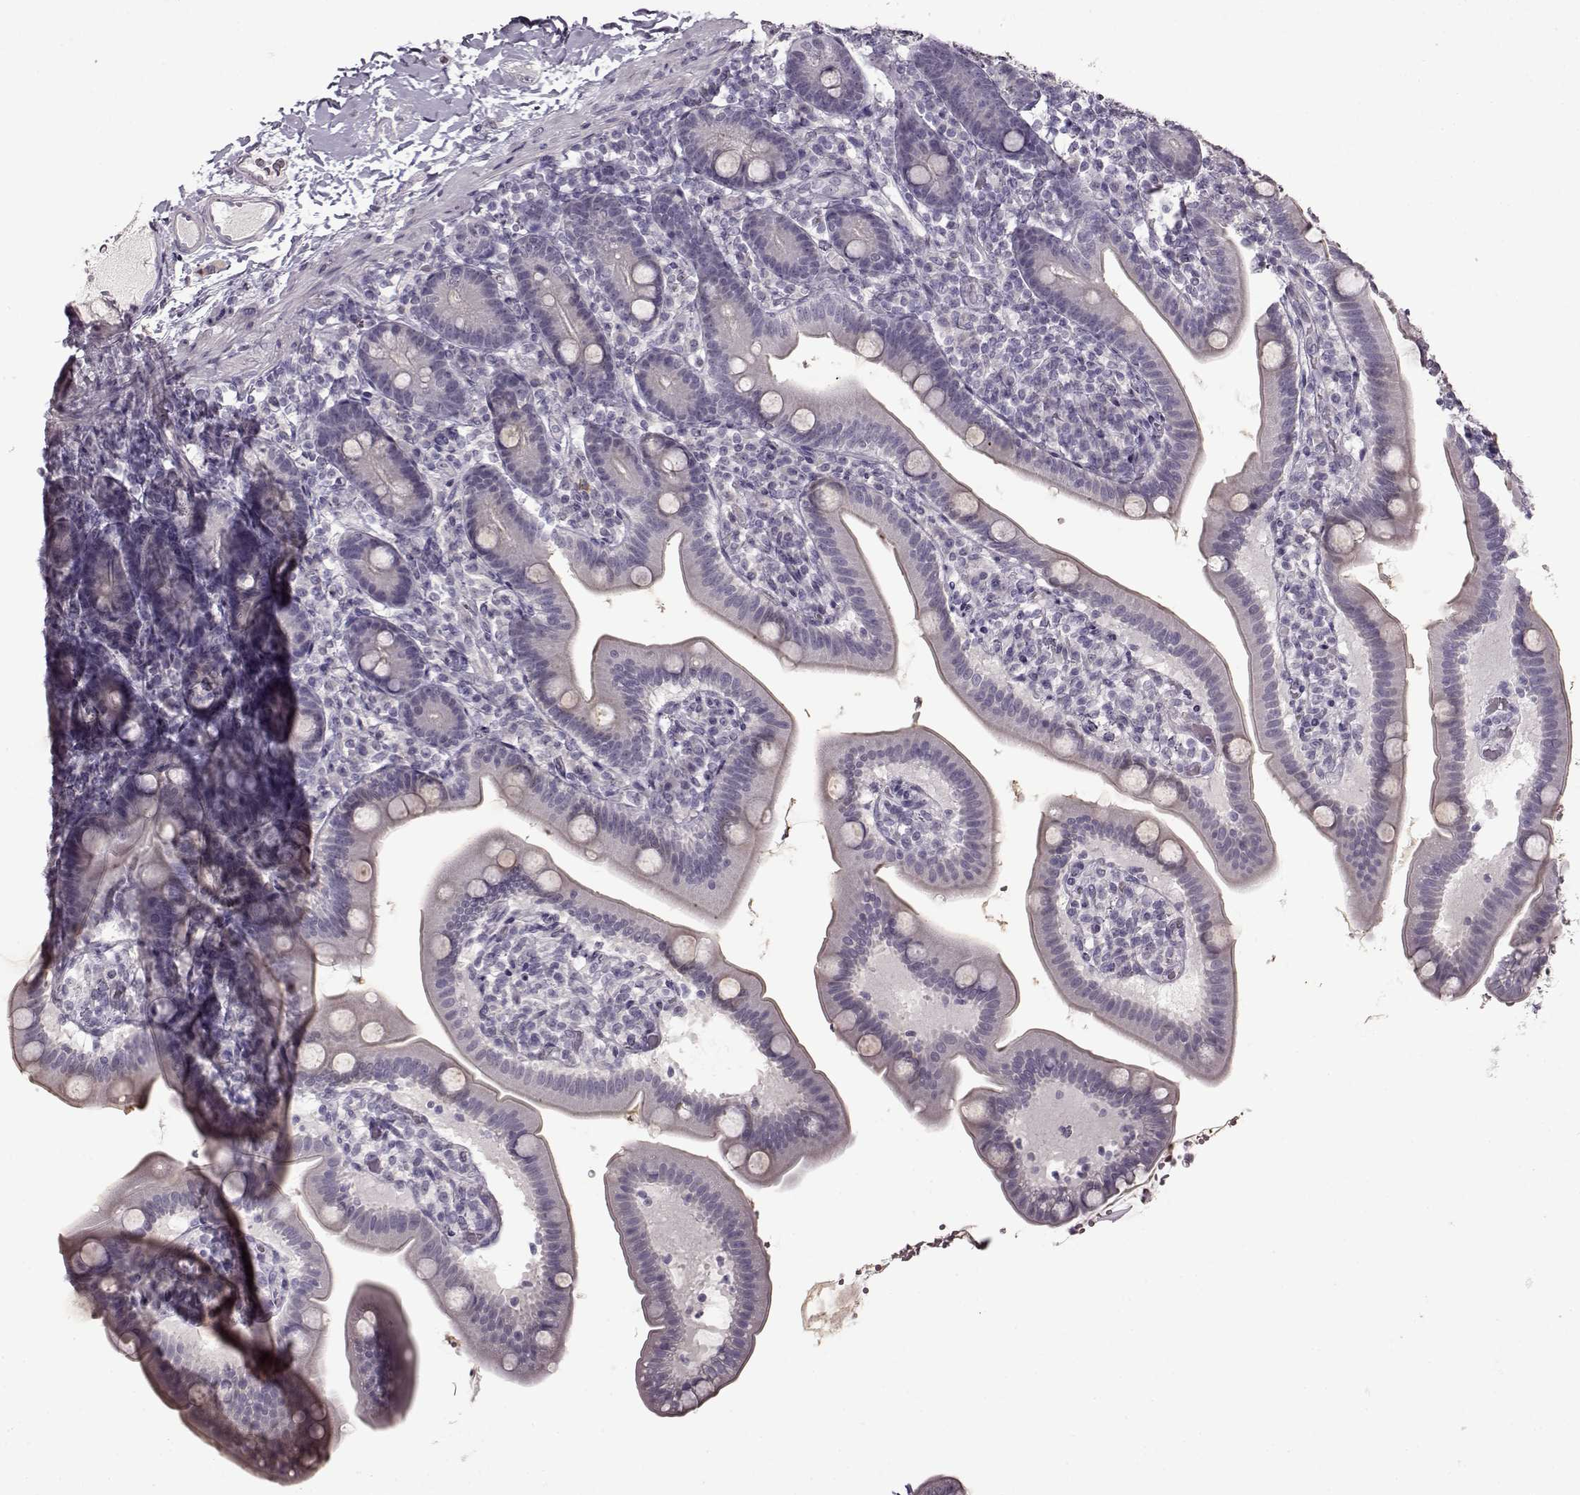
{"staining": {"intensity": "negative", "quantity": "none", "location": "none"}, "tissue": "small intestine", "cell_type": "Glandular cells", "image_type": "normal", "snomed": [{"axis": "morphology", "description": "Normal tissue, NOS"}, {"axis": "topography", "description": "Small intestine"}], "caption": "DAB immunohistochemical staining of benign small intestine displays no significant staining in glandular cells. The staining was performed using DAB (3,3'-diaminobenzidine) to visualize the protein expression in brown, while the nuclei were stained in blue with hematoxylin (Magnification: 20x).", "gene": "FSHB", "patient": {"sex": "male", "age": 66}}